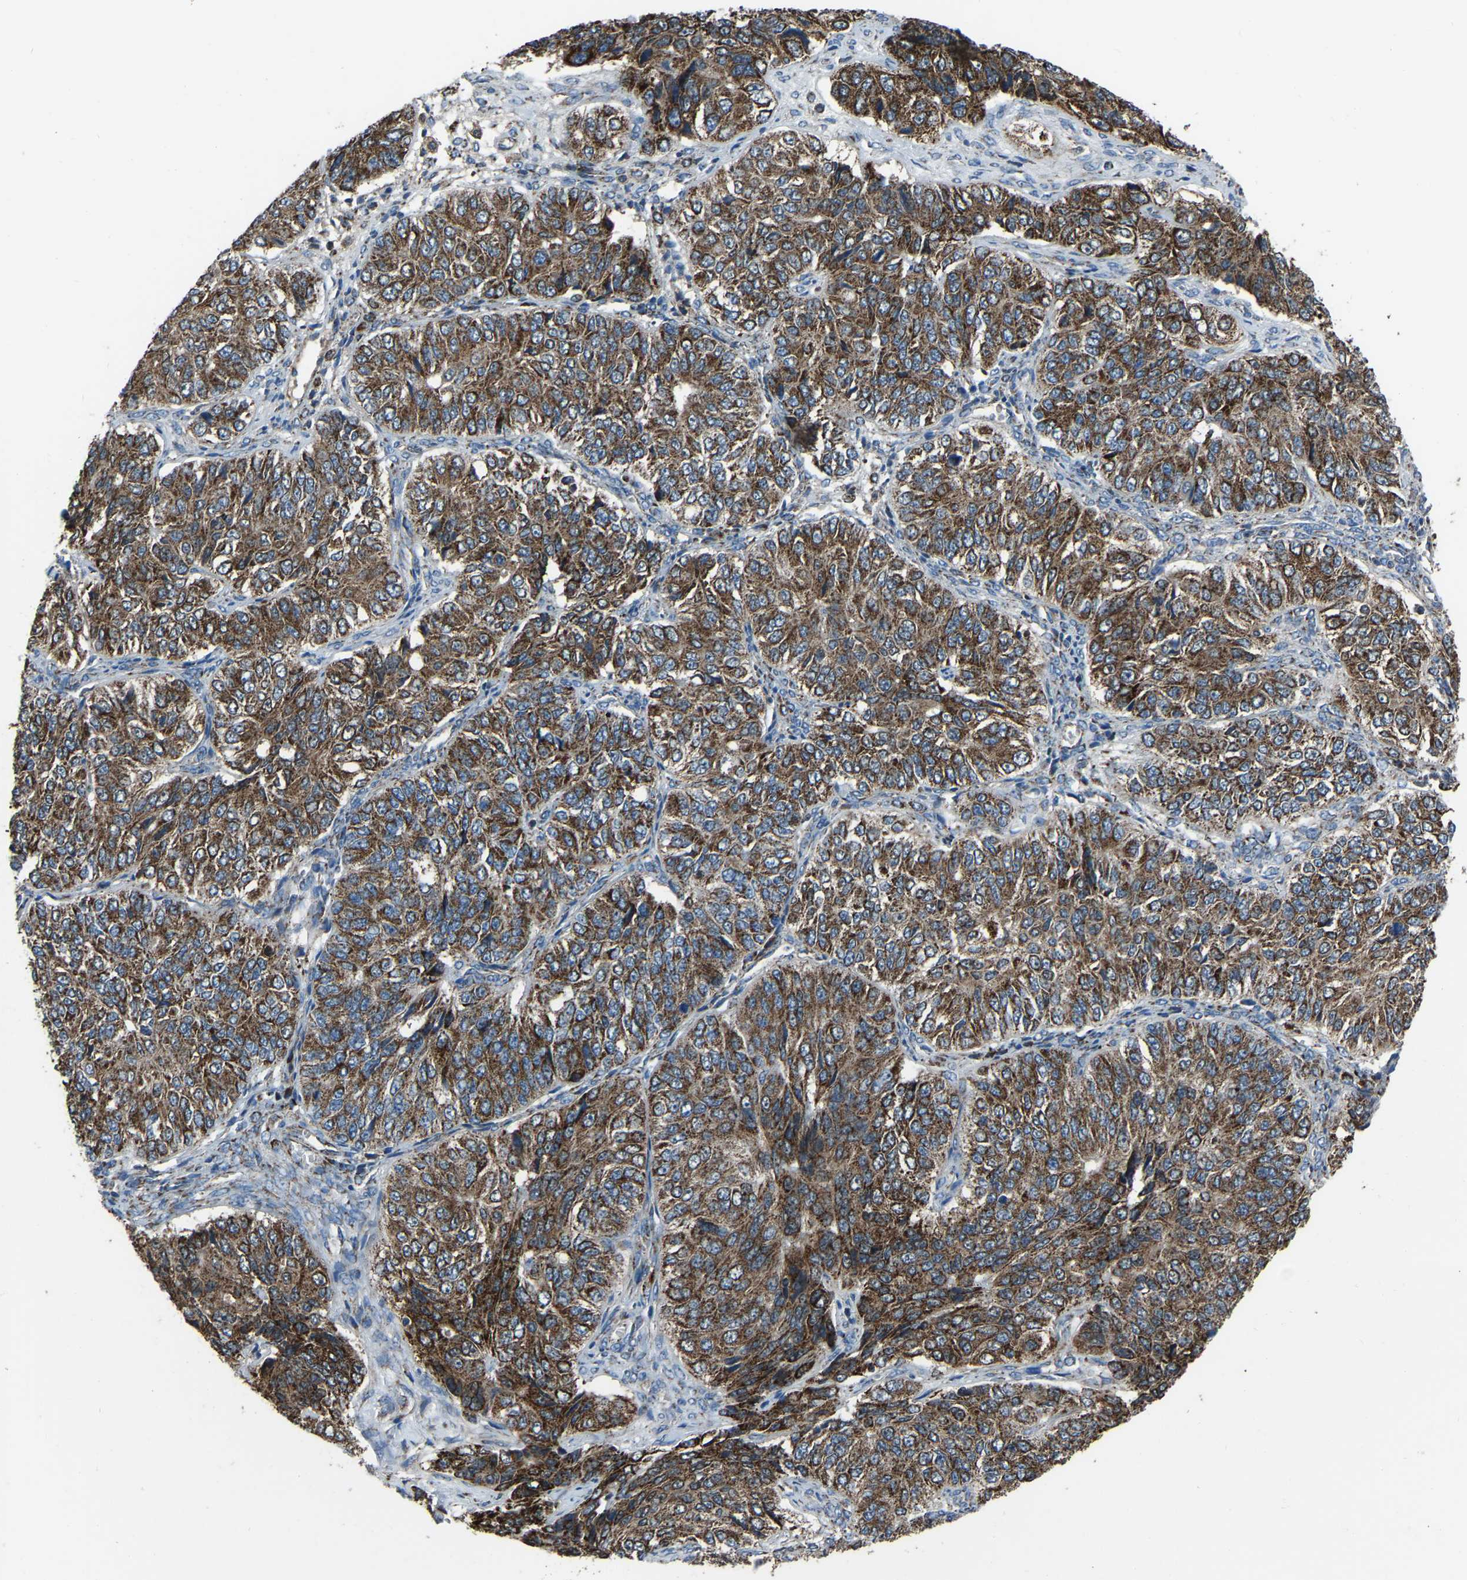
{"staining": {"intensity": "moderate", "quantity": ">75%", "location": "cytoplasmic/membranous"}, "tissue": "ovarian cancer", "cell_type": "Tumor cells", "image_type": "cancer", "snomed": [{"axis": "morphology", "description": "Carcinoma, endometroid"}, {"axis": "topography", "description": "Ovary"}], "caption": "Immunohistochemistry (IHC) of human ovarian endometroid carcinoma exhibits medium levels of moderate cytoplasmic/membranous expression in approximately >75% of tumor cells. (brown staining indicates protein expression, while blue staining denotes nuclei).", "gene": "AKR1A1", "patient": {"sex": "female", "age": 51}}